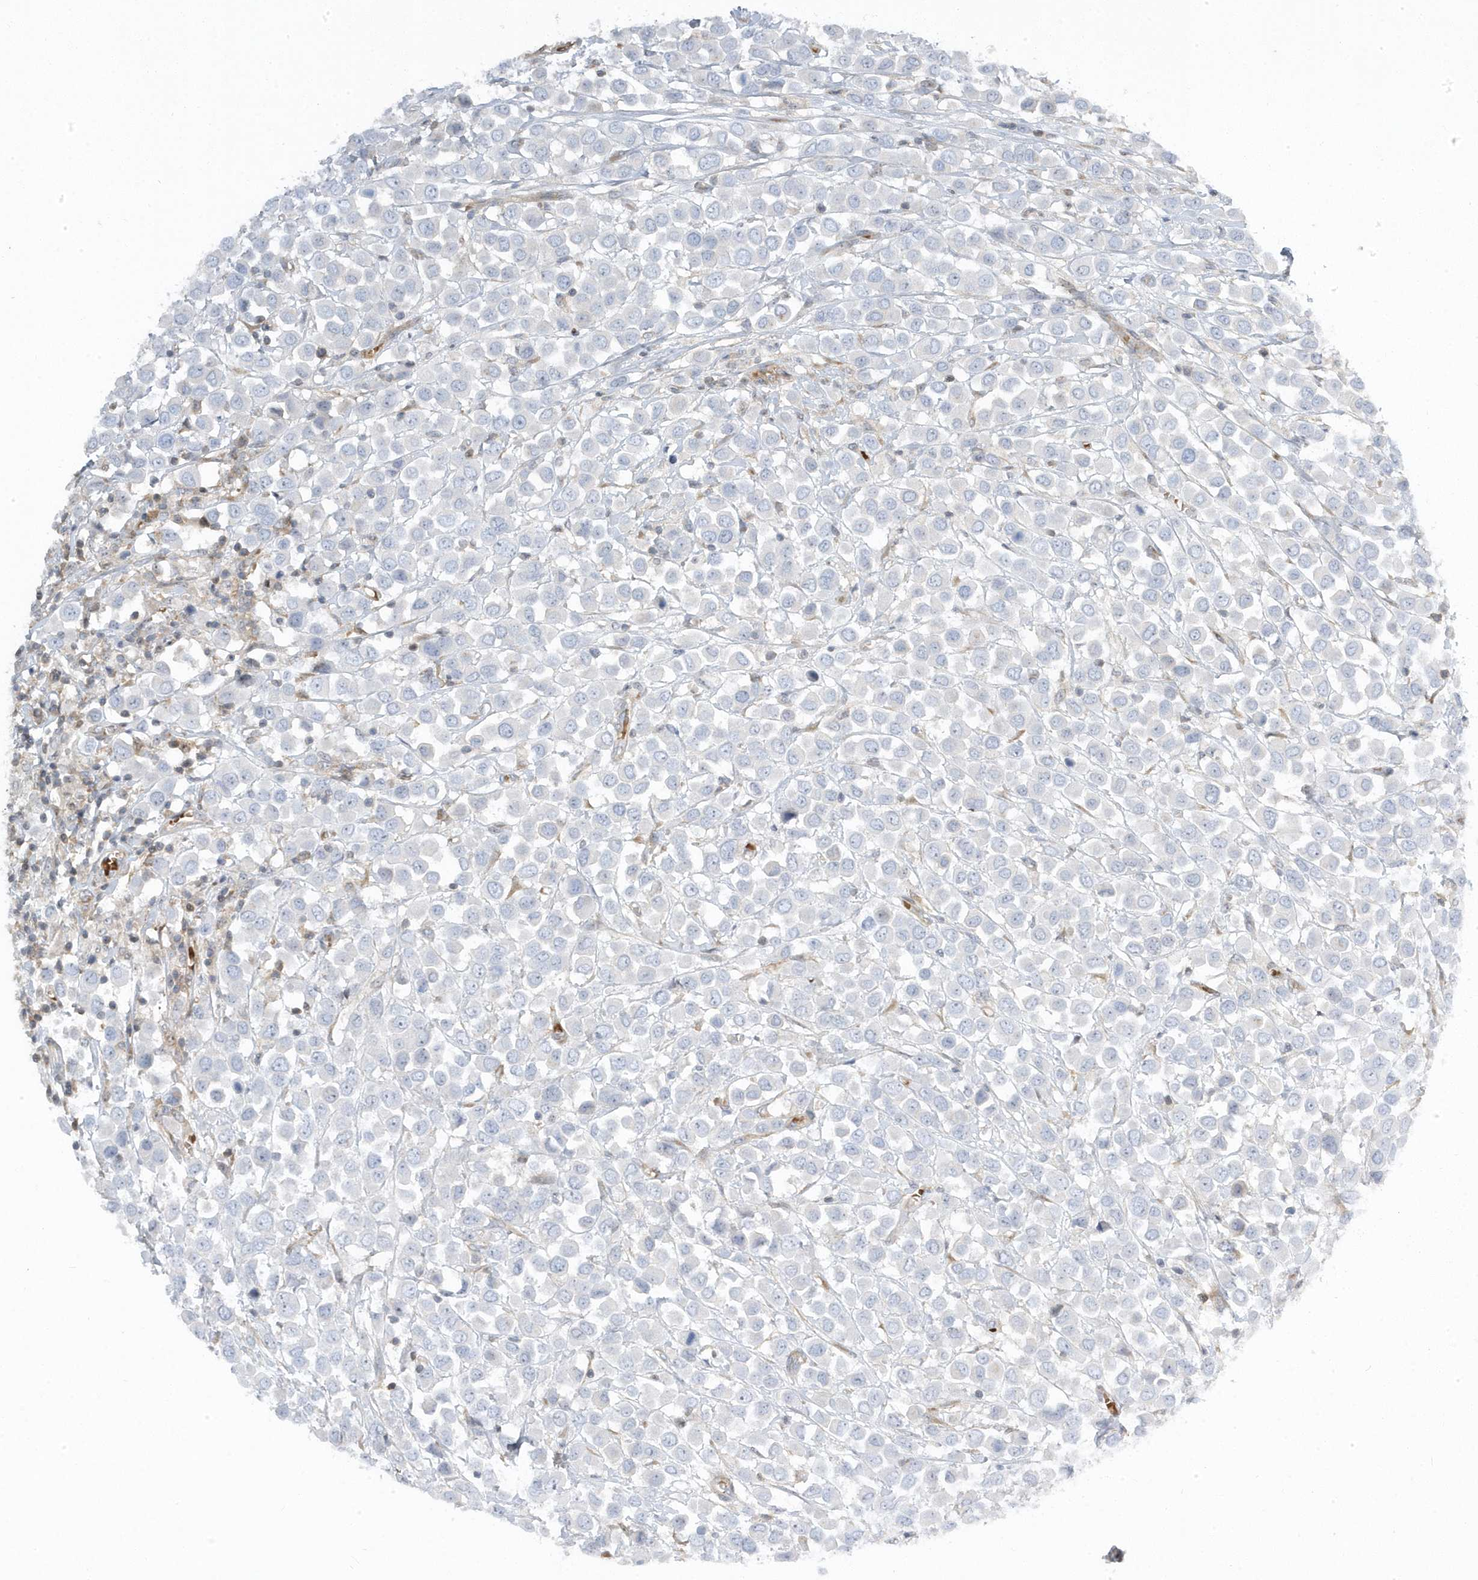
{"staining": {"intensity": "negative", "quantity": "none", "location": "none"}, "tissue": "breast cancer", "cell_type": "Tumor cells", "image_type": "cancer", "snomed": [{"axis": "morphology", "description": "Duct carcinoma"}, {"axis": "topography", "description": "Breast"}], "caption": "Protein analysis of breast cancer exhibits no significant staining in tumor cells.", "gene": "MAP7D3", "patient": {"sex": "female", "age": 61}}